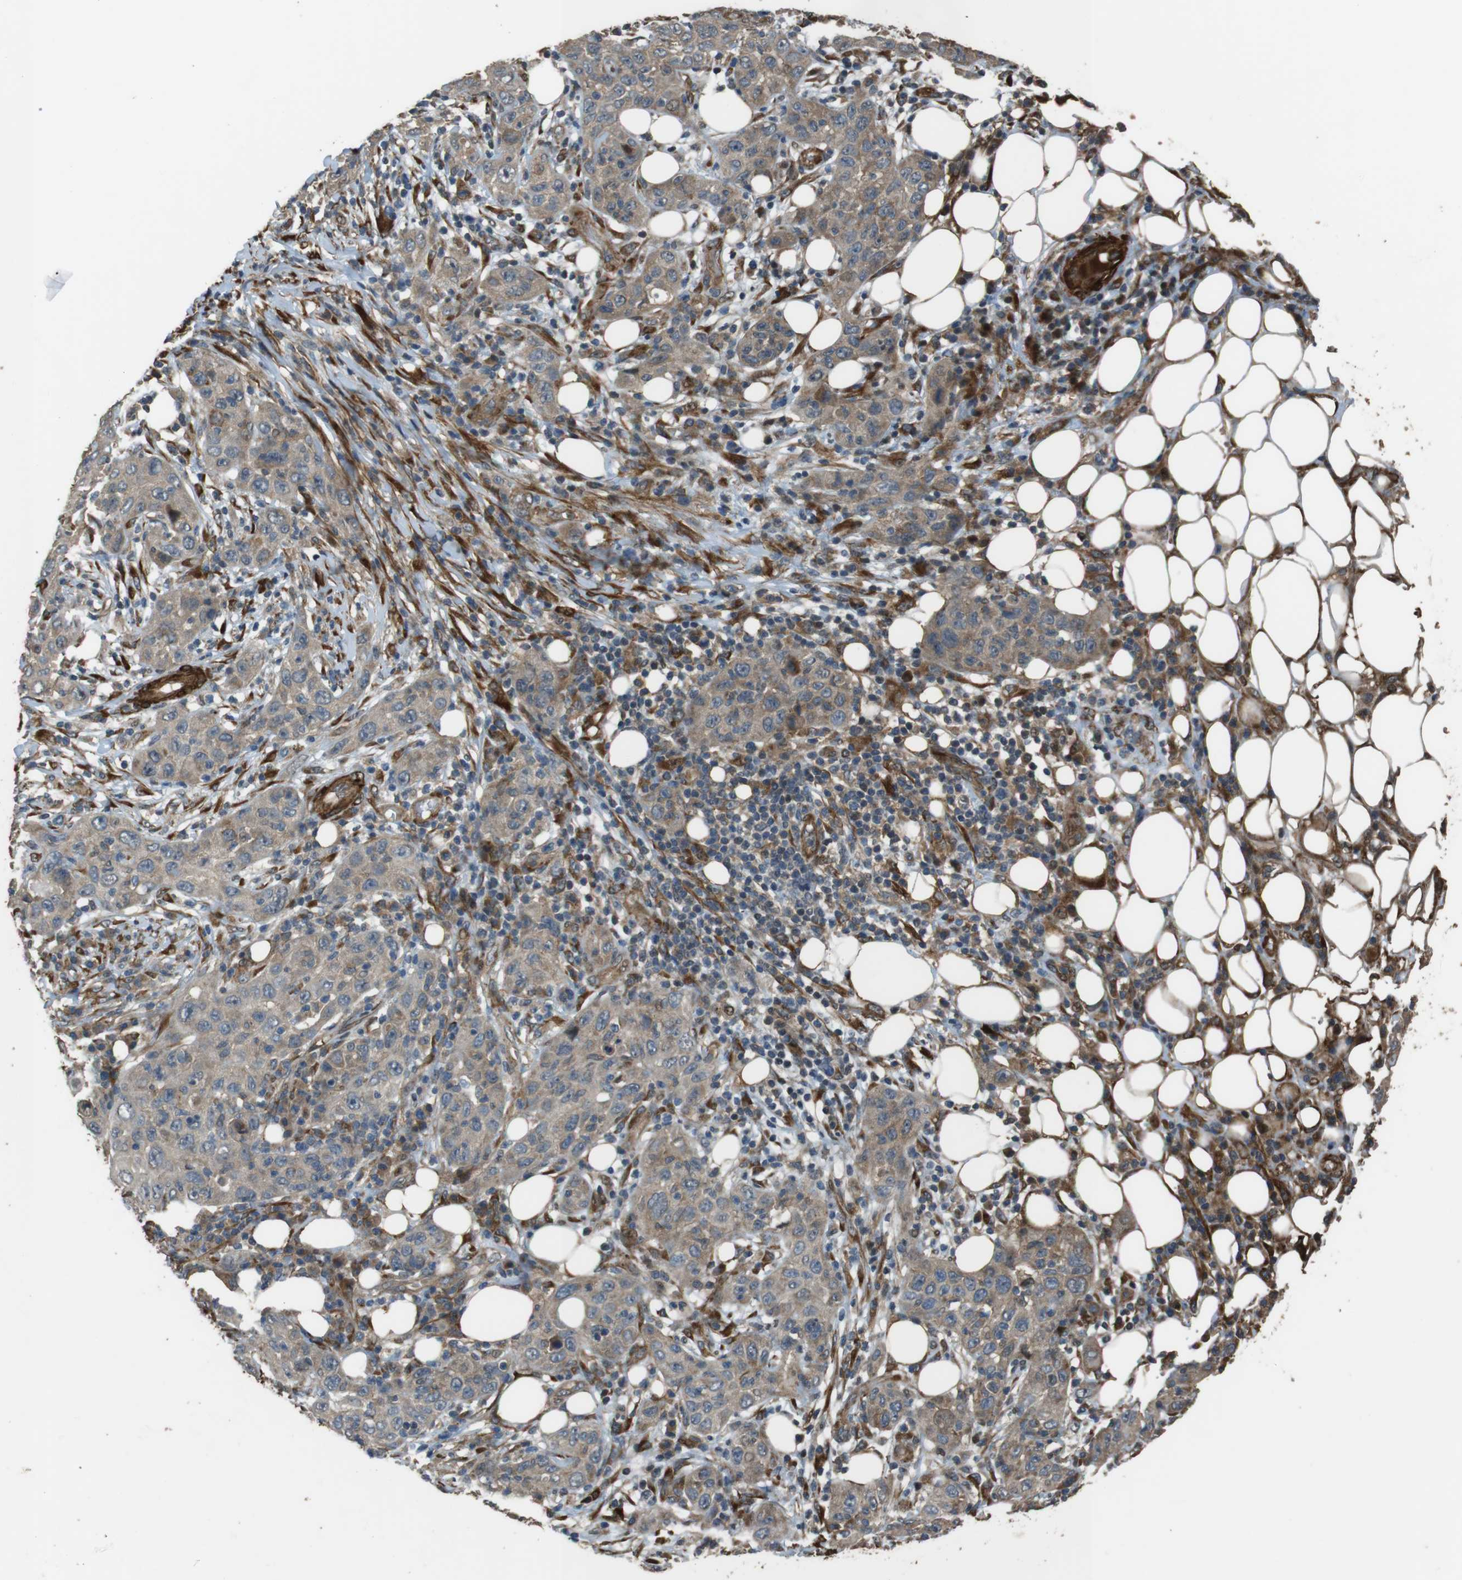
{"staining": {"intensity": "weak", "quantity": "25%-75%", "location": "cytoplasmic/membranous"}, "tissue": "skin cancer", "cell_type": "Tumor cells", "image_type": "cancer", "snomed": [{"axis": "morphology", "description": "Squamous cell carcinoma, NOS"}, {"axis": "topography", "description": "Skin"}], "caption": "Skin squamous cell carcinoma was stained to show a protein in brown. There is low levels of weak cytoplasmic/membranous positivity in about 25%-75% of tumor cells.", "gene": "MSRB3", "patient": {"sex": "female", "age": 88}}